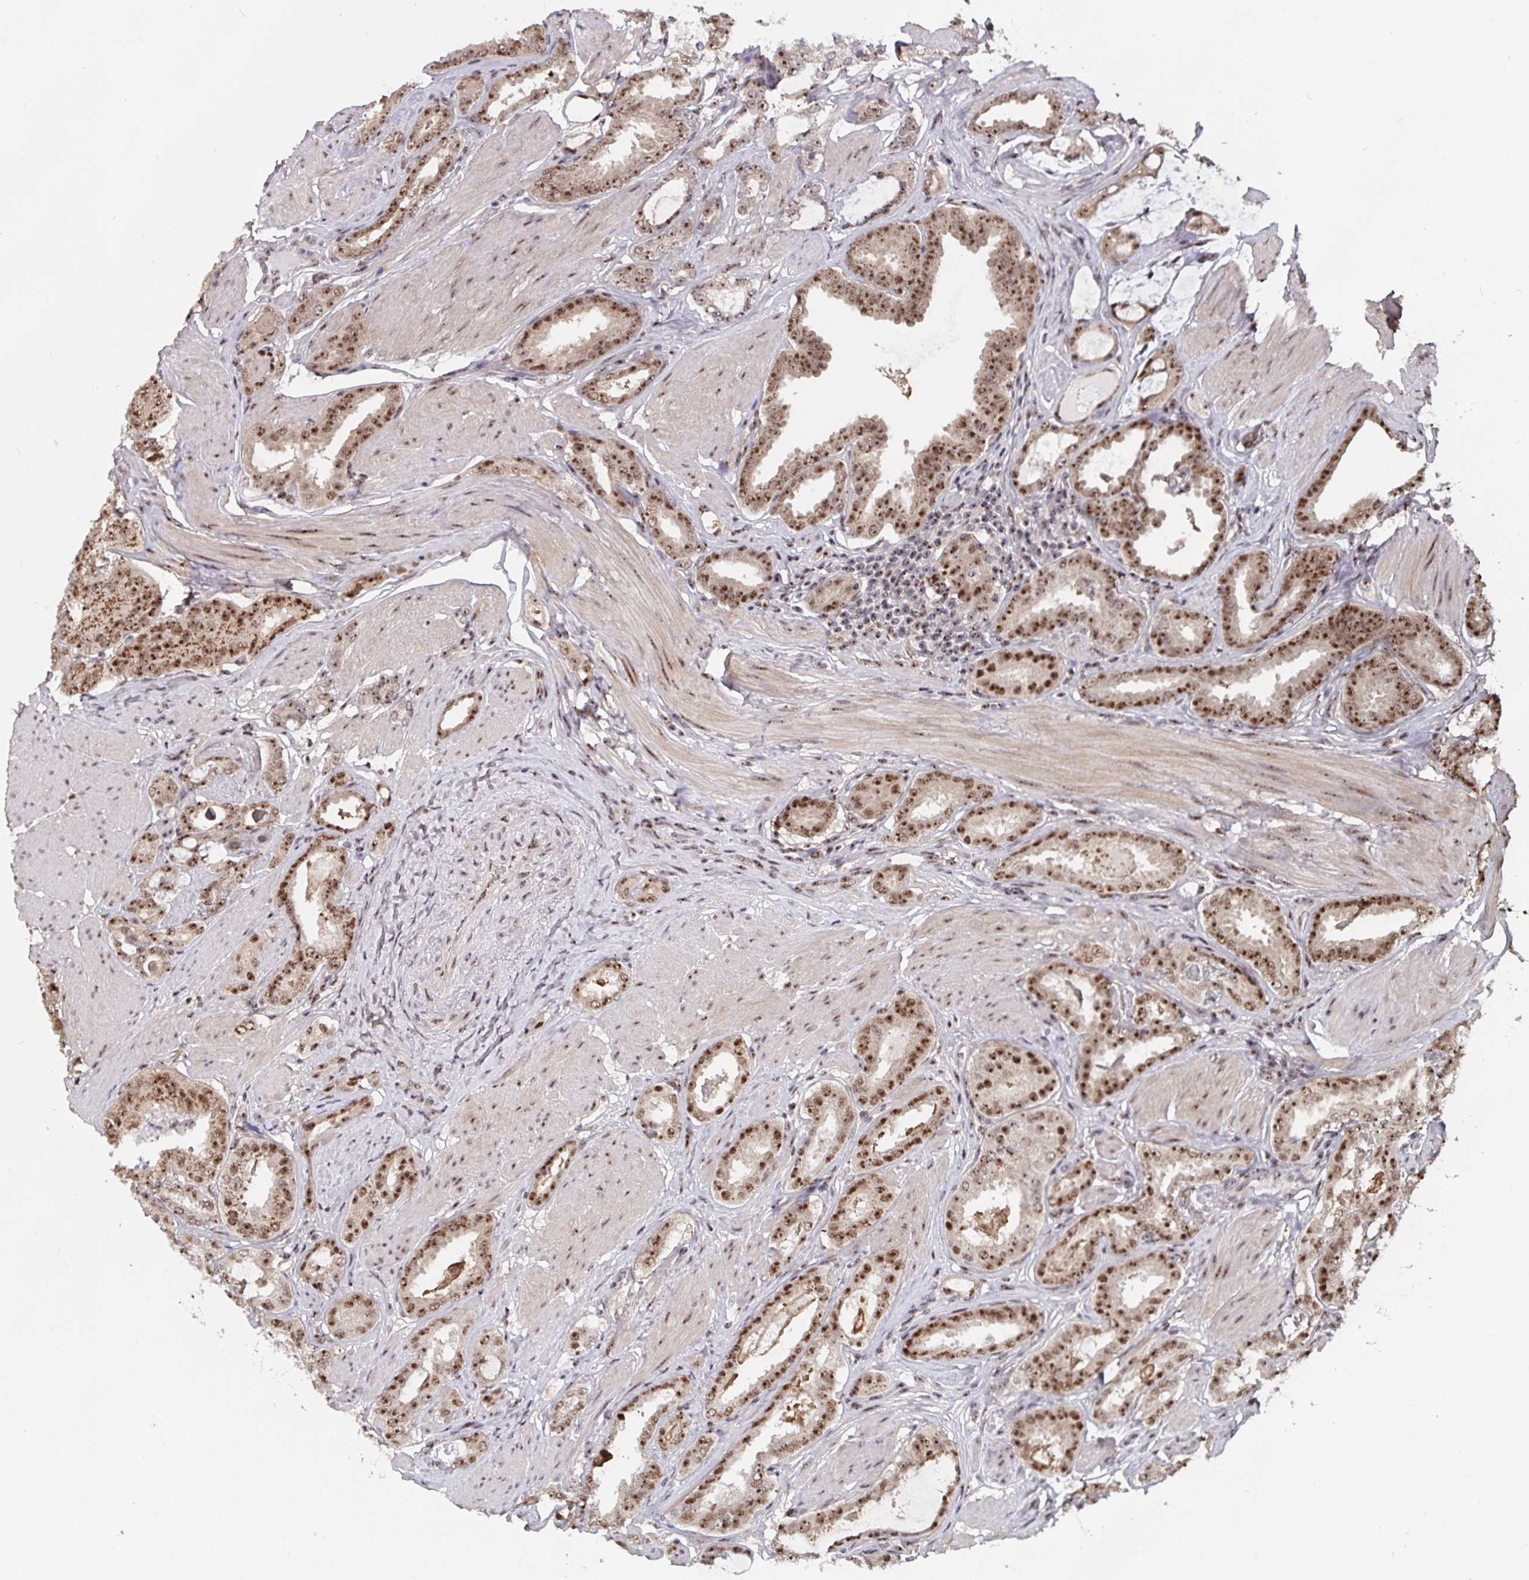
{"staining": {"intensity": "strong", "quantity": ">75%", "location": "nuclear"}, "tissue": "prostate cancer", "cell_type": "Tumor cells", "image_type": "cancer", "snomed": [{"axis": "morphology", "description": "Adenocarcinoma, High grade"}, {"axis": "topography", "description": "Prostate"}], "caption": "The image reveals a brown stain indicating the presence of a protein in the nuclear of tumor cells in prostate adenocarcinoma (high-grade).", "gene": "LAS1L", "patient": {"sex": "male", "age": 63}}